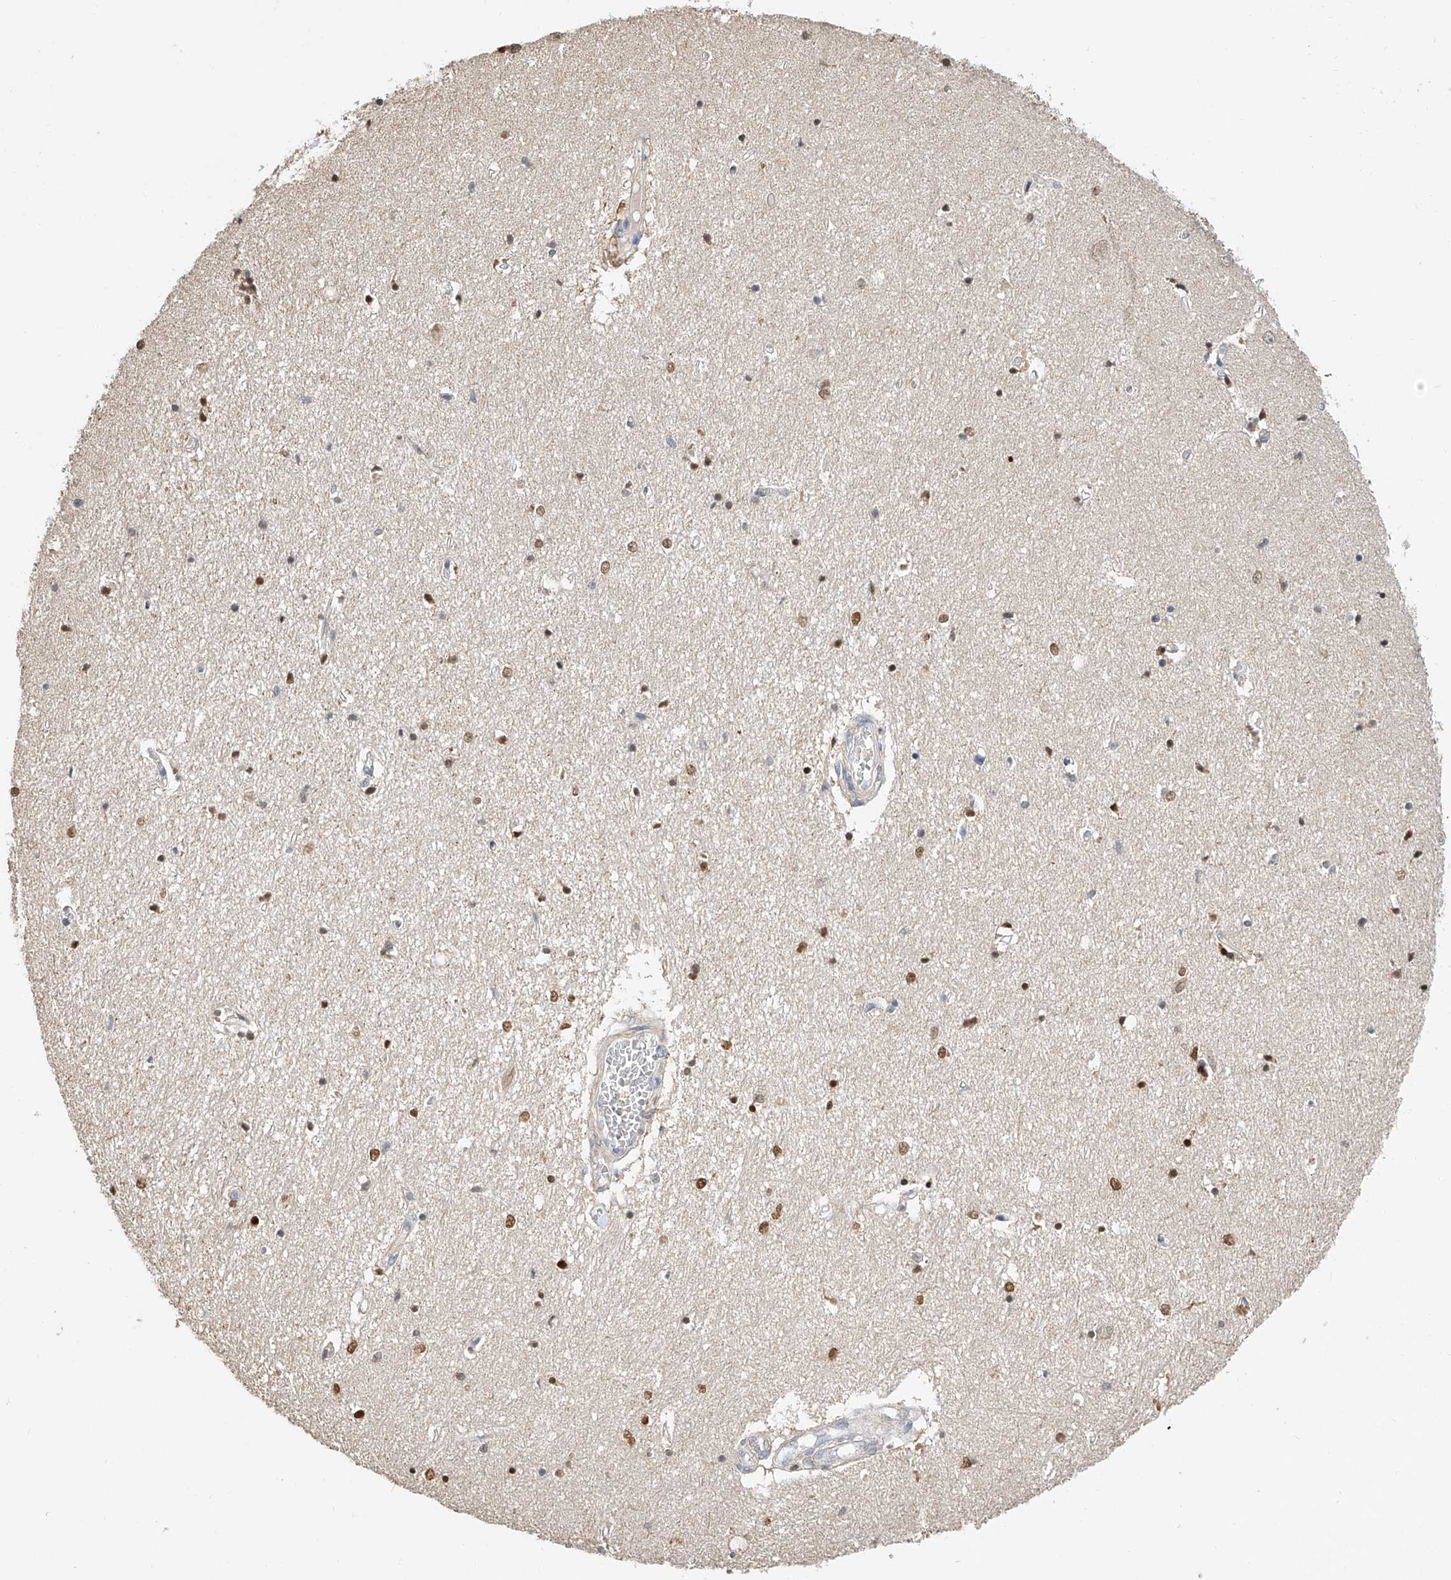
{"staining": {"intensity": "strong", "quantity": "25%-75%", "location": "nuclear"}, "tissue": "hippocampus", "cell_type": "Glial cells", "image_type": "normal", "snomed": [{"axis": "morphology", "description": "Normal tissue, NOS"}, {"axis": "topography", "description": "Hippocampus"}], "caption": "Immunohistochemical staining of unremarkable hippocampus shows high levels of strong nuclear positivity in about 25%-75% of glial cells.", "gene": "CTDP1", "patient": {"sex": "female", "age": 64}}